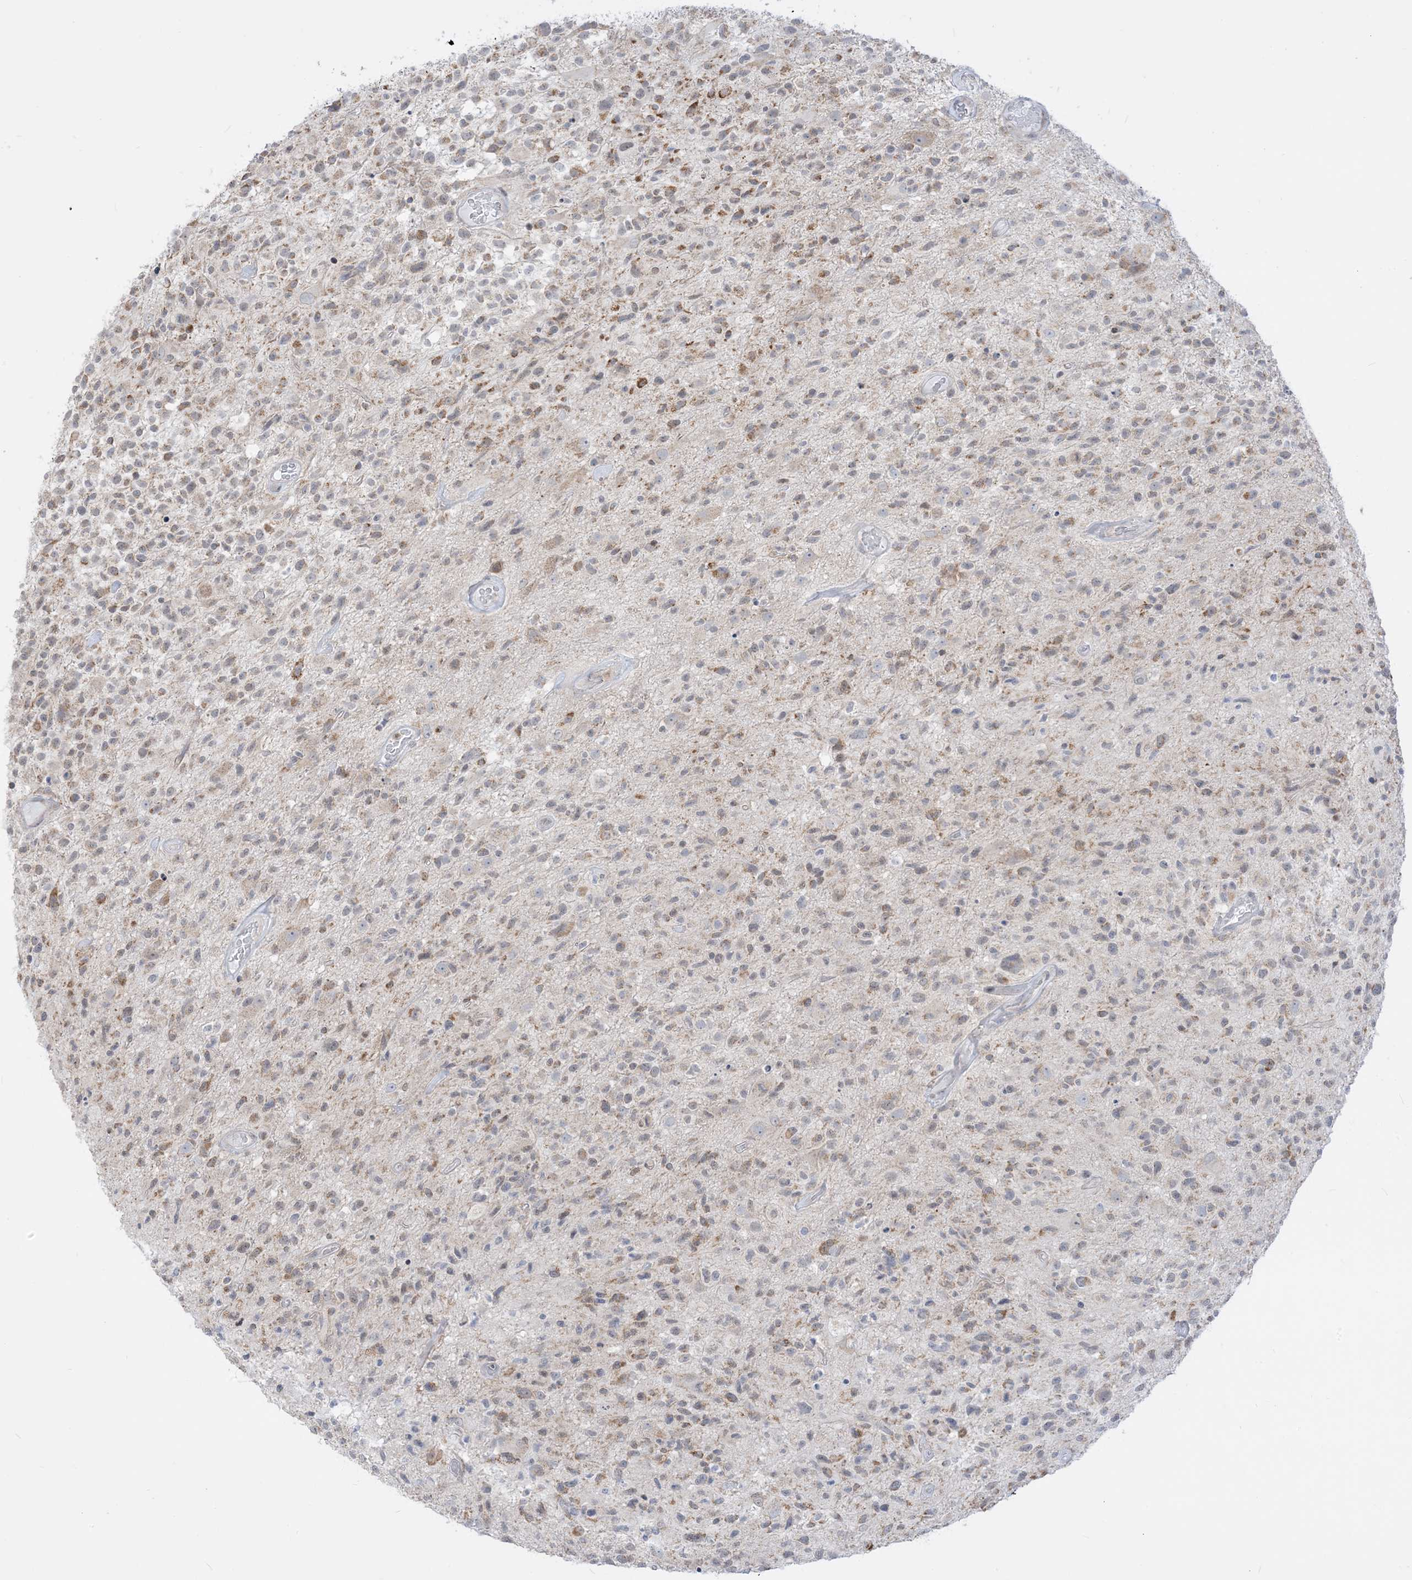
{"staining": {"intensity": "weak", "quantity": "25%-75%", "location": "cytoplasmic/membranous"}, "tissue": "glioma", "cell_type": "Tumor cells", "image_type": "cancer", "snomed": [{"axis": "morphology", "description": "Glioma, malignant, High grade"}, {"axis": "morphology", "description": "Glioblastoma, NOS"}, {"axis": "topography", "description": "Brain"}], "caption": "Immunohistochemistry (DAB (3,3'-diaminobenzidine)) staining of human high-grade glioma (malignant) shows weak cytoplasmic/membranous protein staining in approximately 25%-75% of tumor cells.", "gene": "KANSL3", "patient": {"sex": "male", "age": 60}}